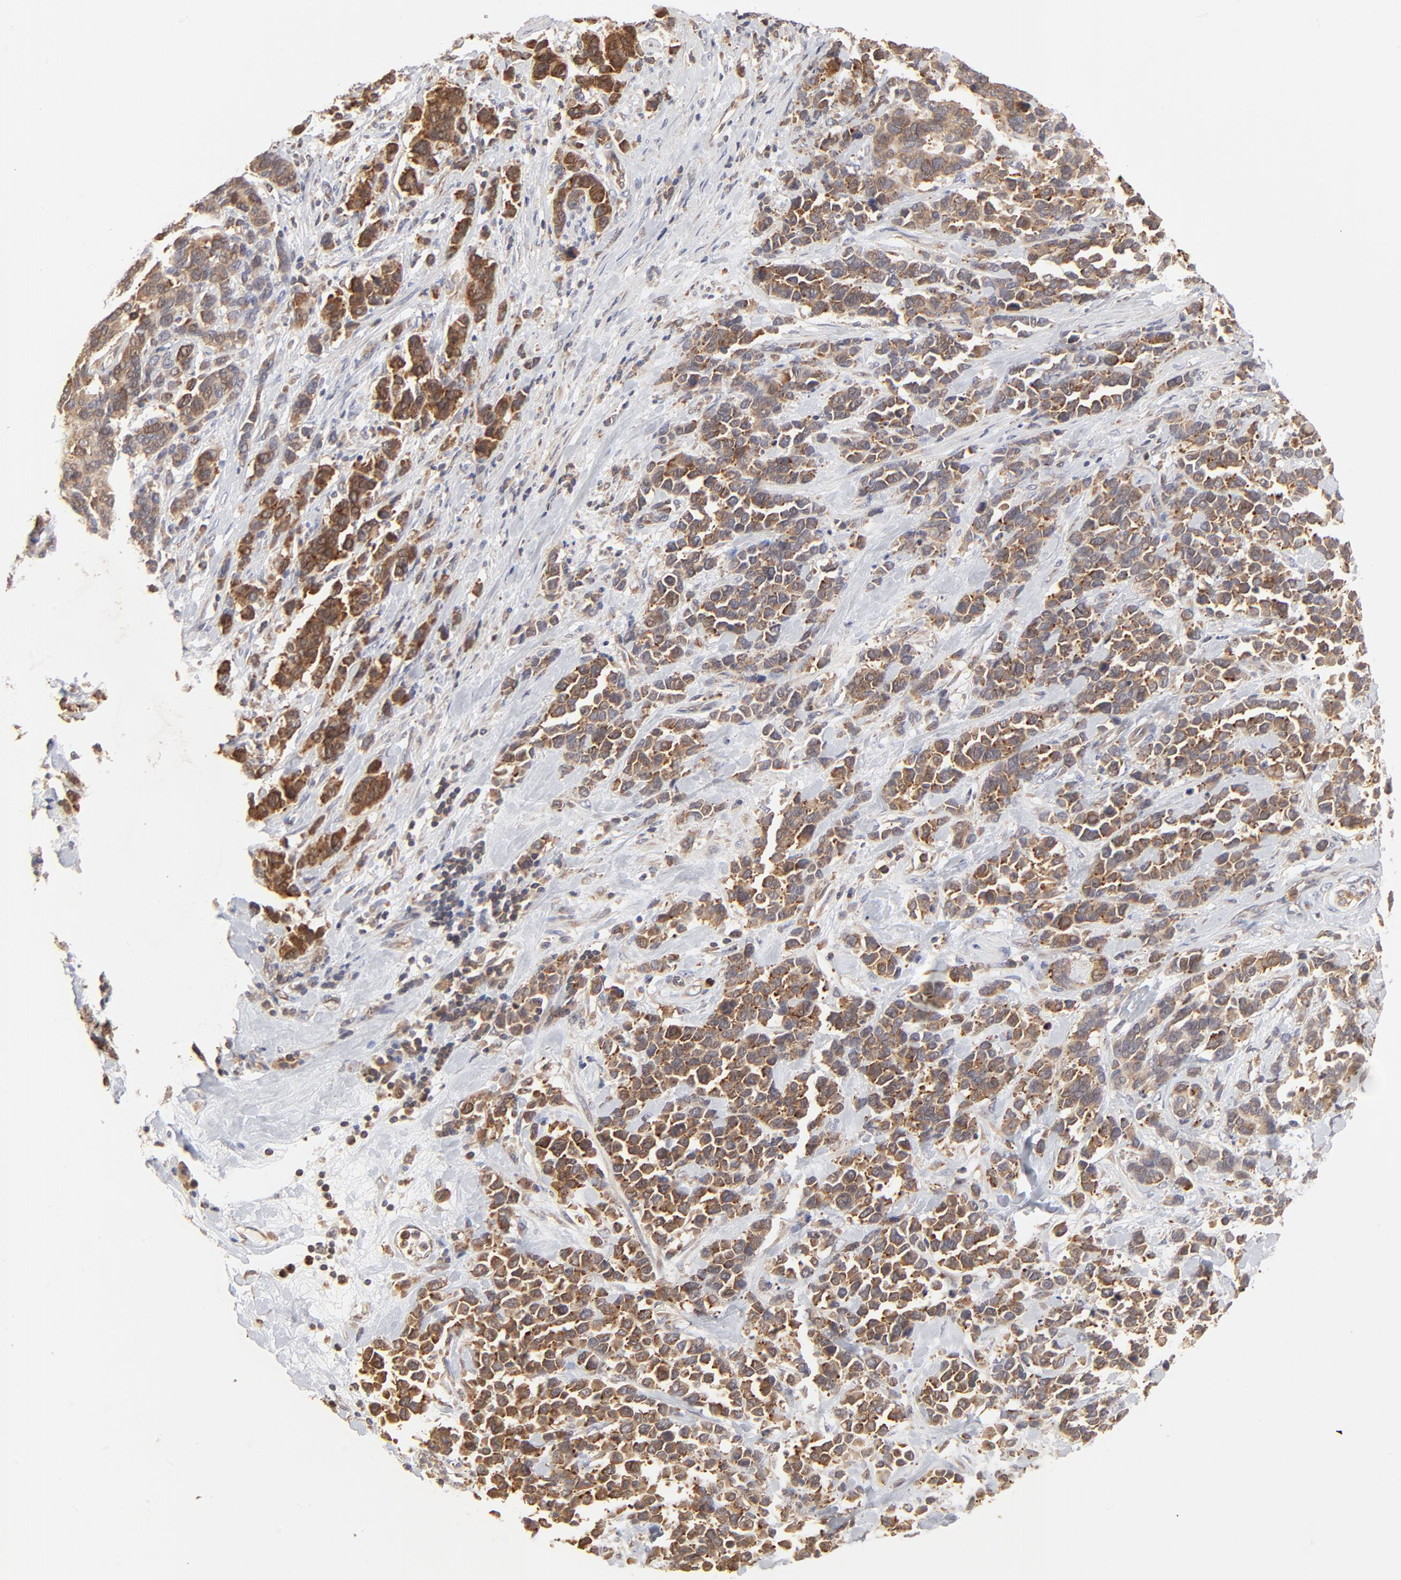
{"staining": {"intensity": "strong", "quantity": ">75%", "location": "cytoplasmic/membranous"}, "tissue": "stomach cancer", "cell_type": "Tumor cells", "image_type": "cancer", "snomed": [{"axis": "morphology", "description": "Adenocarcinoma, NOS"}, {"axis": "topography", "description": "Stomach, upper"}], "caption": "Strong cytoplasmic/membranous positivity is appreciated in approximately >75% of tumor cells in stomach cancer (adenocarcinoma). The protein is shown in brown color, while the nuclei are stained blue.", "gene": "RNF213", "patient": {"sex": "male", "age": 71}}